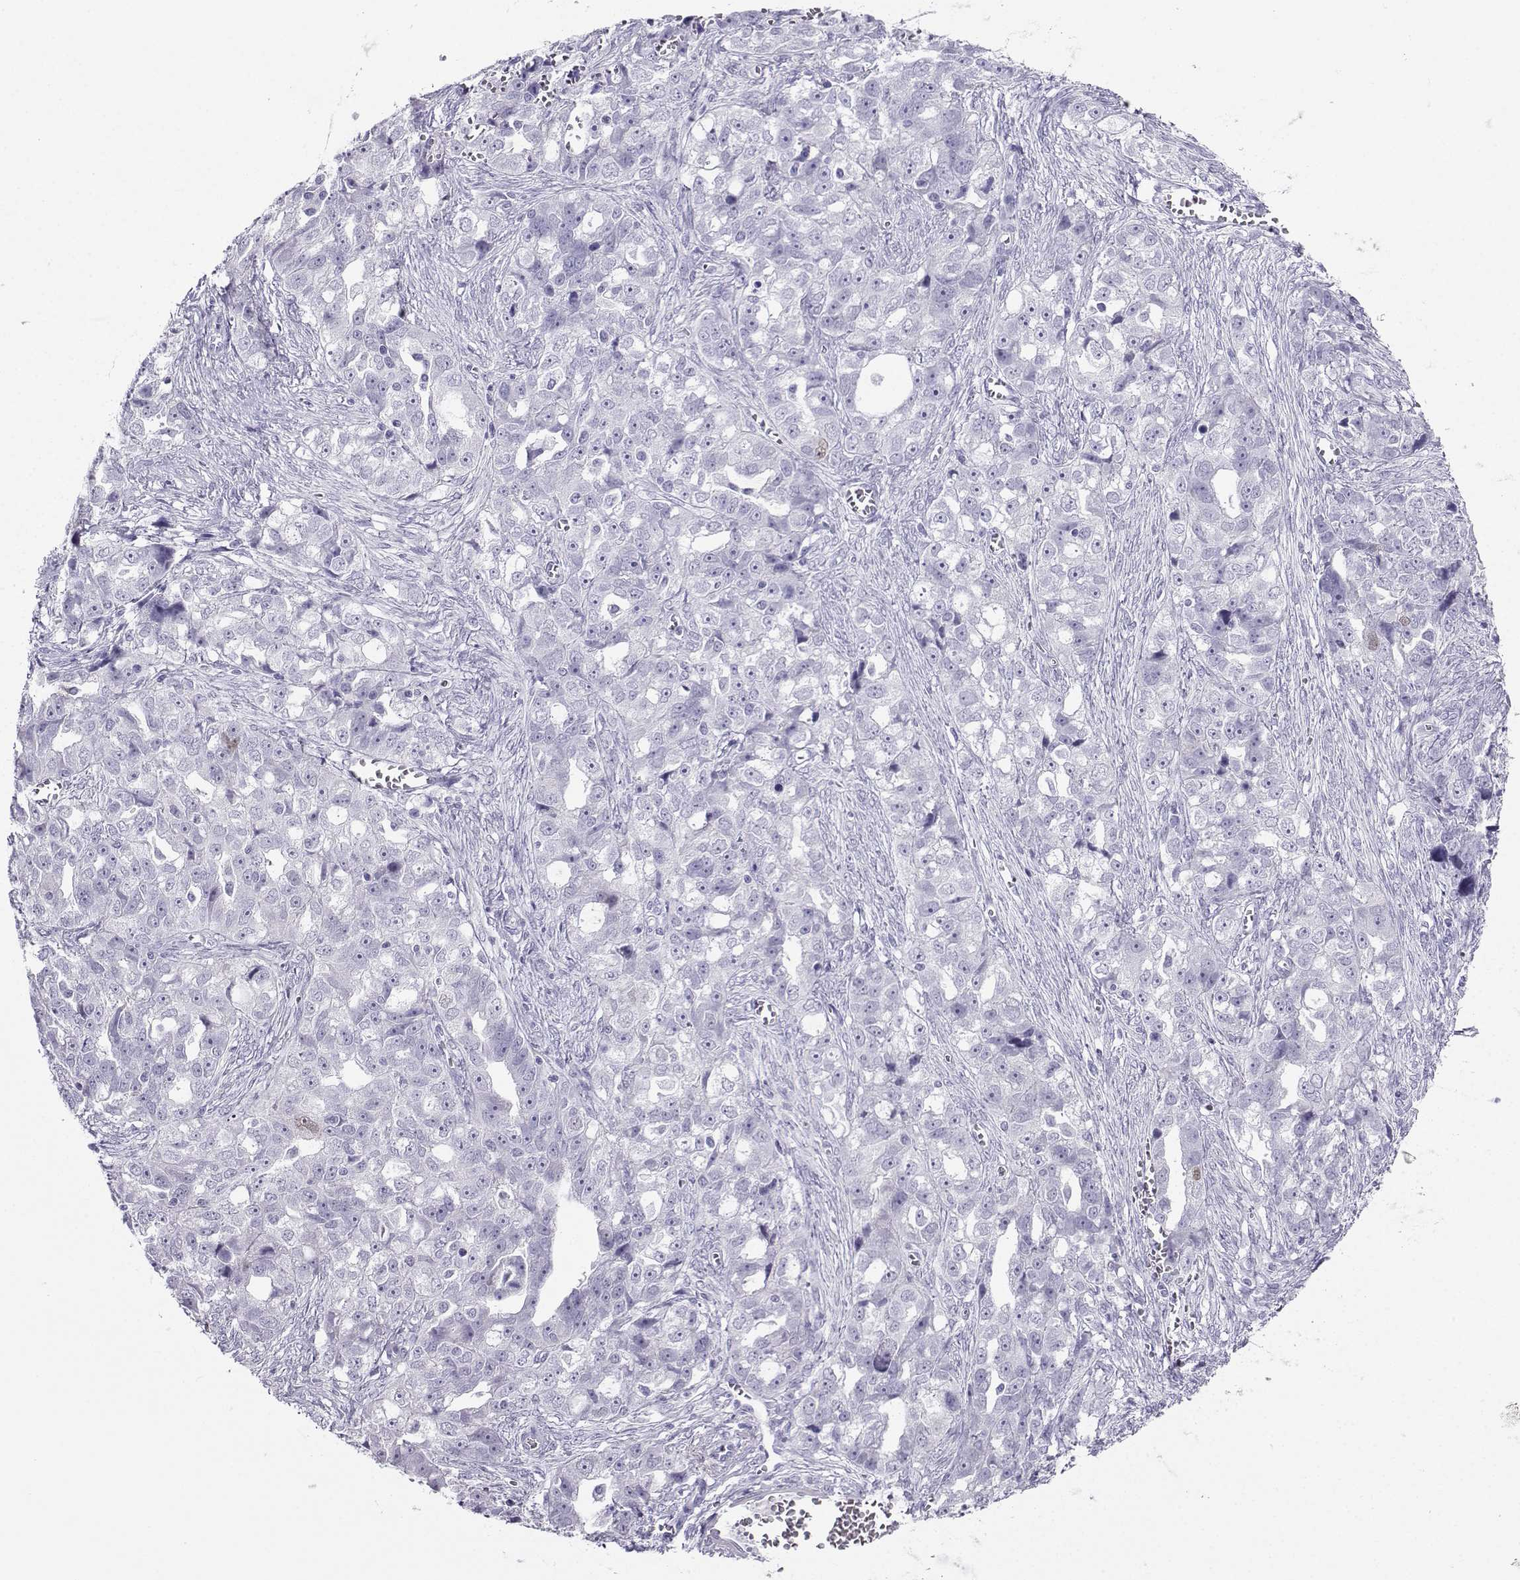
{"staining": {"intensity": "negative", "quantity": "none", "location": "none"}, "tissue": "ovarian cancer", "cell_type": "Tumor cells", "image_type": "cancer", "snomed": [{"axis": "morphology", "description": "Cystadenocarcinoma, serous, NOS"}, {"axis": "topography", "description": "Ovary"}], "caption": "IHC photomicrograph of human ovarian cancer stained for a protein (brown), which shows no expression in tumor cells.", "gene": "KIF17", "patient": {"sex": "female", "age": 51}}